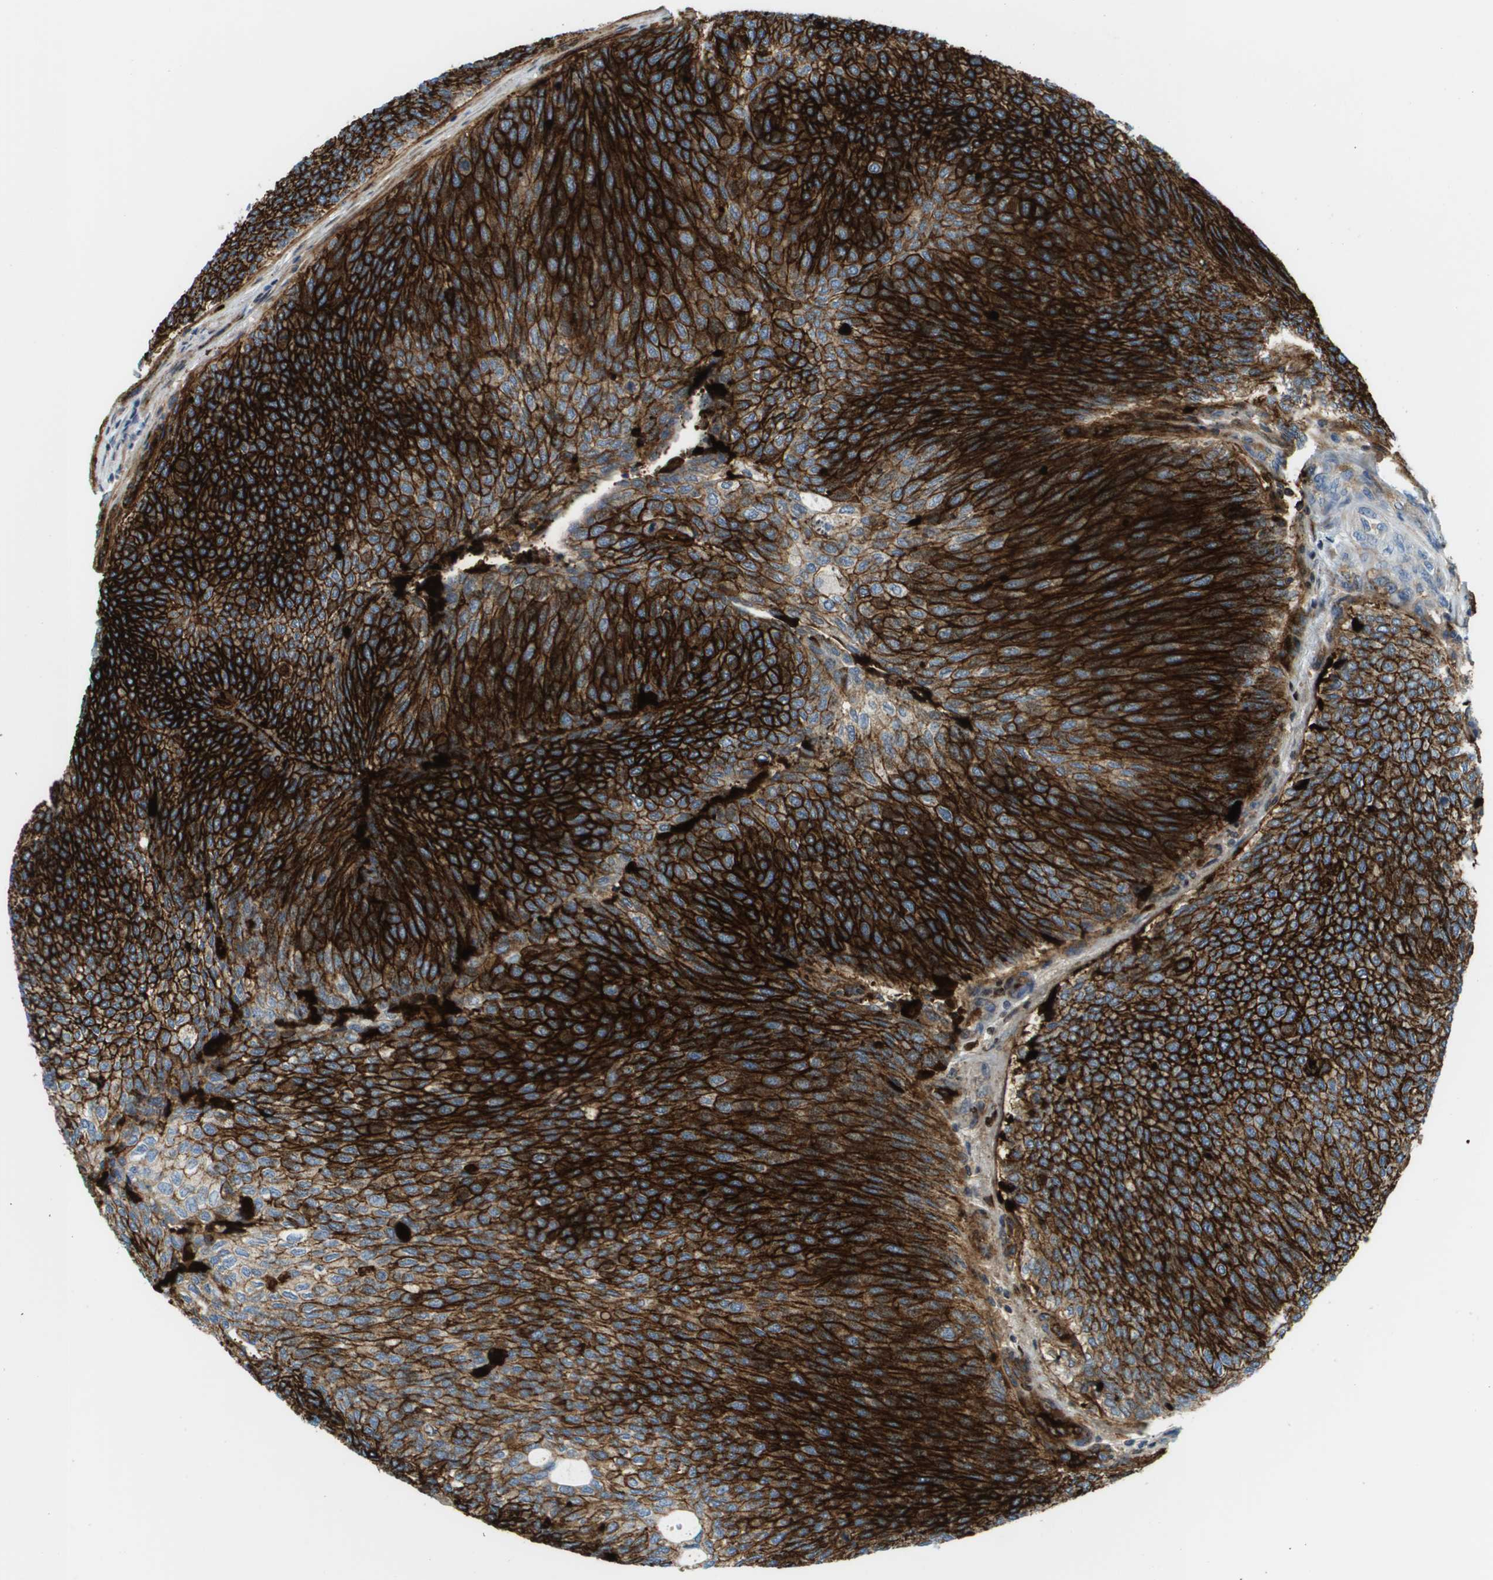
{"staining": {"intensity": "strong", "quantity": ">75%", "location": "cytoplasmic/membranous"}, "tissue": "urothelial cancer", "cell_type": "Tumor cells", "image_type": "cancer", "snomed": [{"axis": "morphology", "description": "Urothelial carcinoma, Low grade"}, {"axis": "topography", "description": "Urinary bladder"}], "caption": "Brown immunohistochemical staining in urothelial cancer displays strong cytoplasmic/membranous staining in approximately >75% of tumor cells.", "gene": "SDC1", "patient": {"sex": "female", "age": 79}}